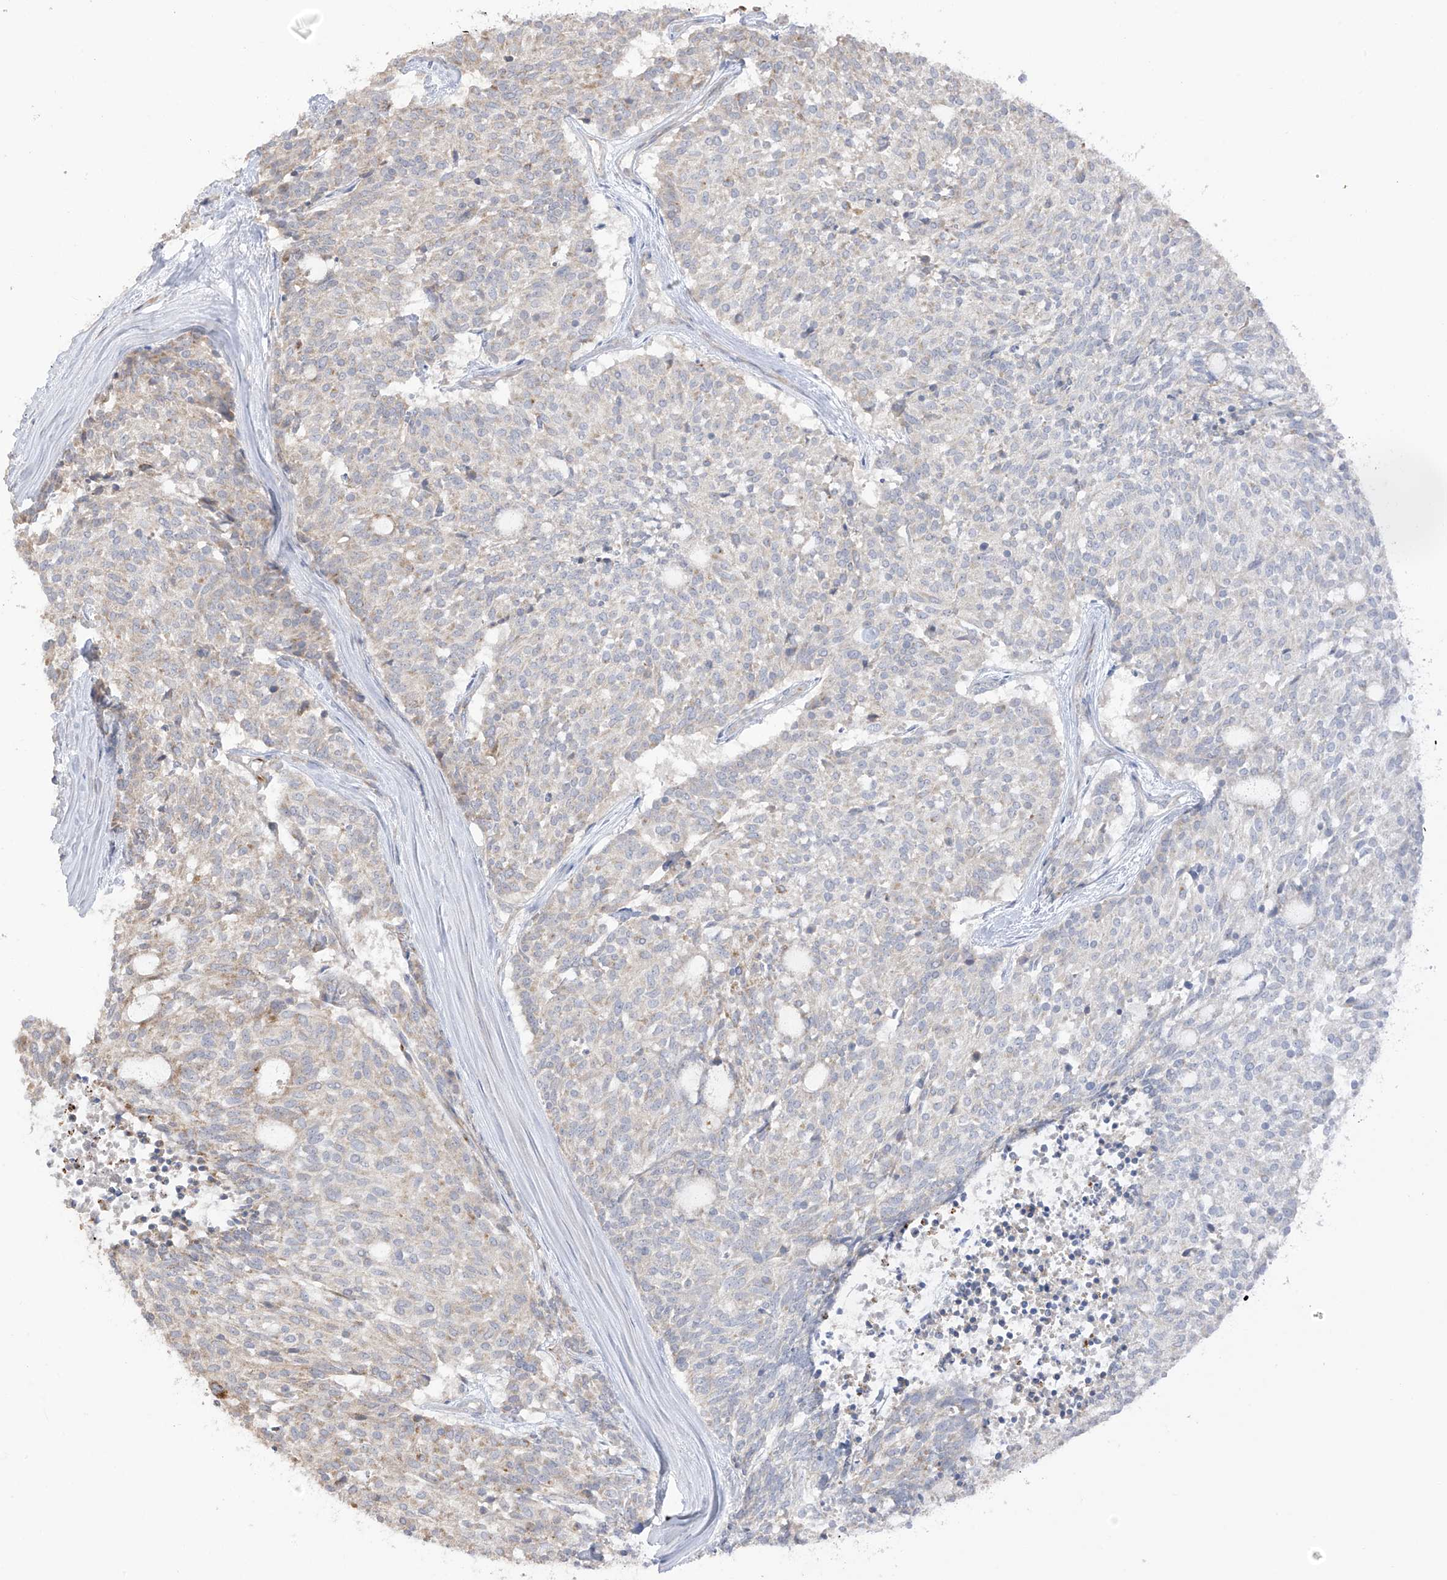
{"staining": {"intensity": "moderate", "quantity": "<25%", "location": "cytoplasmic/membranous"}, "tissue": "carcinoid", "cell_type": "Tumor cells", "image_type": "cancer", "snomed": [{"axis": "morphology", "description": "Carcinoid, malignant, NOS"}, {"axis": "topography", "description": "Pancreas"}], "caption": "Protein expression analysis of human malignant carcinoid reveals moderate cytoplasmic/membranous expression in approximately <25% of tumor cells. Nuclei are stained in blue.", "gene": "DCDC2", "patient": {"sex": "female", "age": 54}}